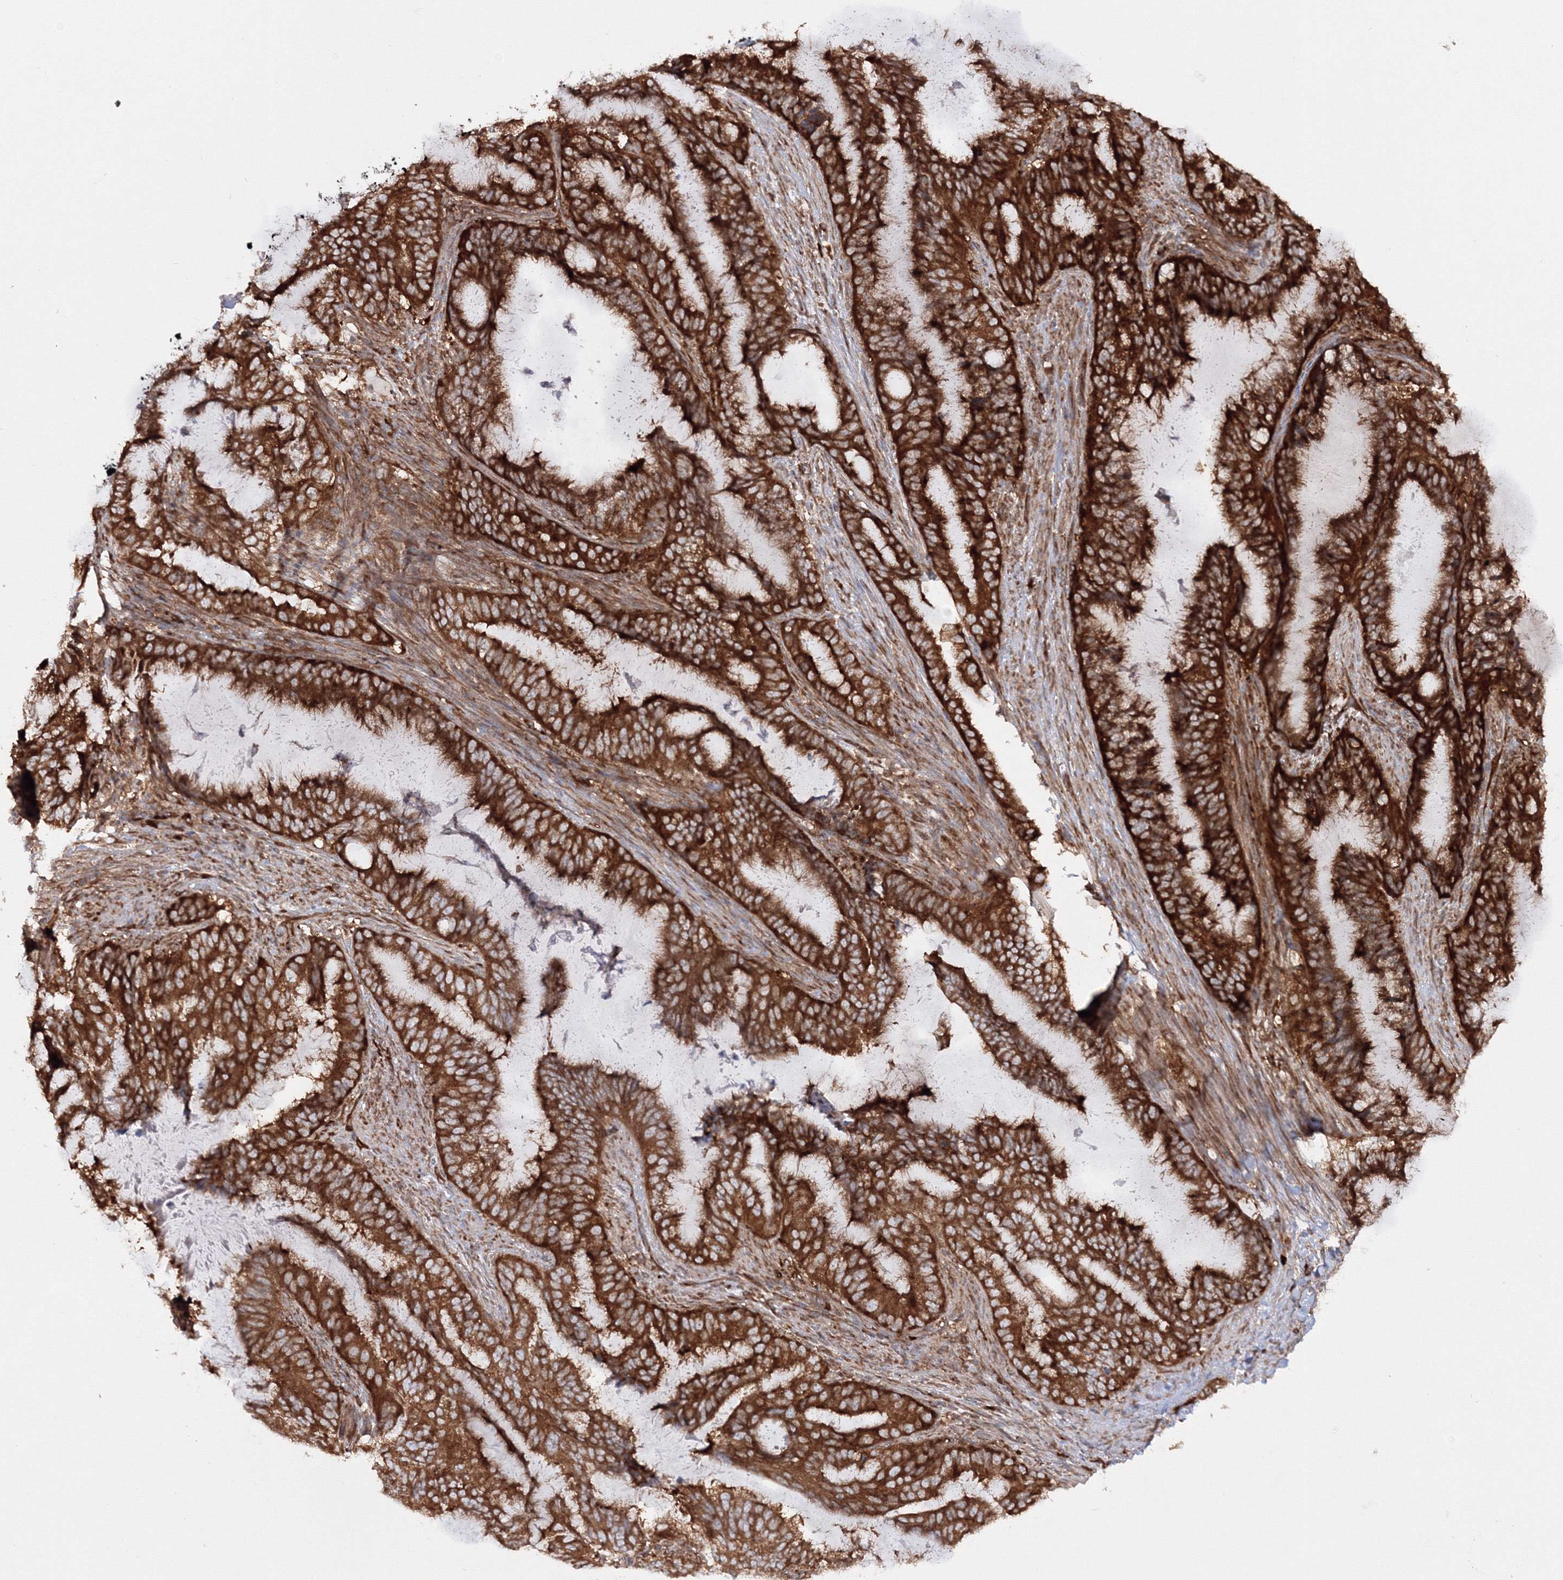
{"staining": {"intensity": "strong", "quantity": ">75%", "location": "cytoplasmic/membranous"}, "tissue": "endometrial cancer", "cell_type": "Tumor cells", "image_type": "cancer", "snomed": [{"axis": "morphology", "description": "Adenocarcinoma, NOS"}, {"axis": "topography", "description": "Endometrium"}], "caption": "Immunohistochemical staining of human adenocarcinoma (endometrial) exhibits strong cytoplasmic/membranous protein staining in approximately >75% of tumor cells.", "gene": "HARS1", "patient": {"sex": "female", "age": 51}}